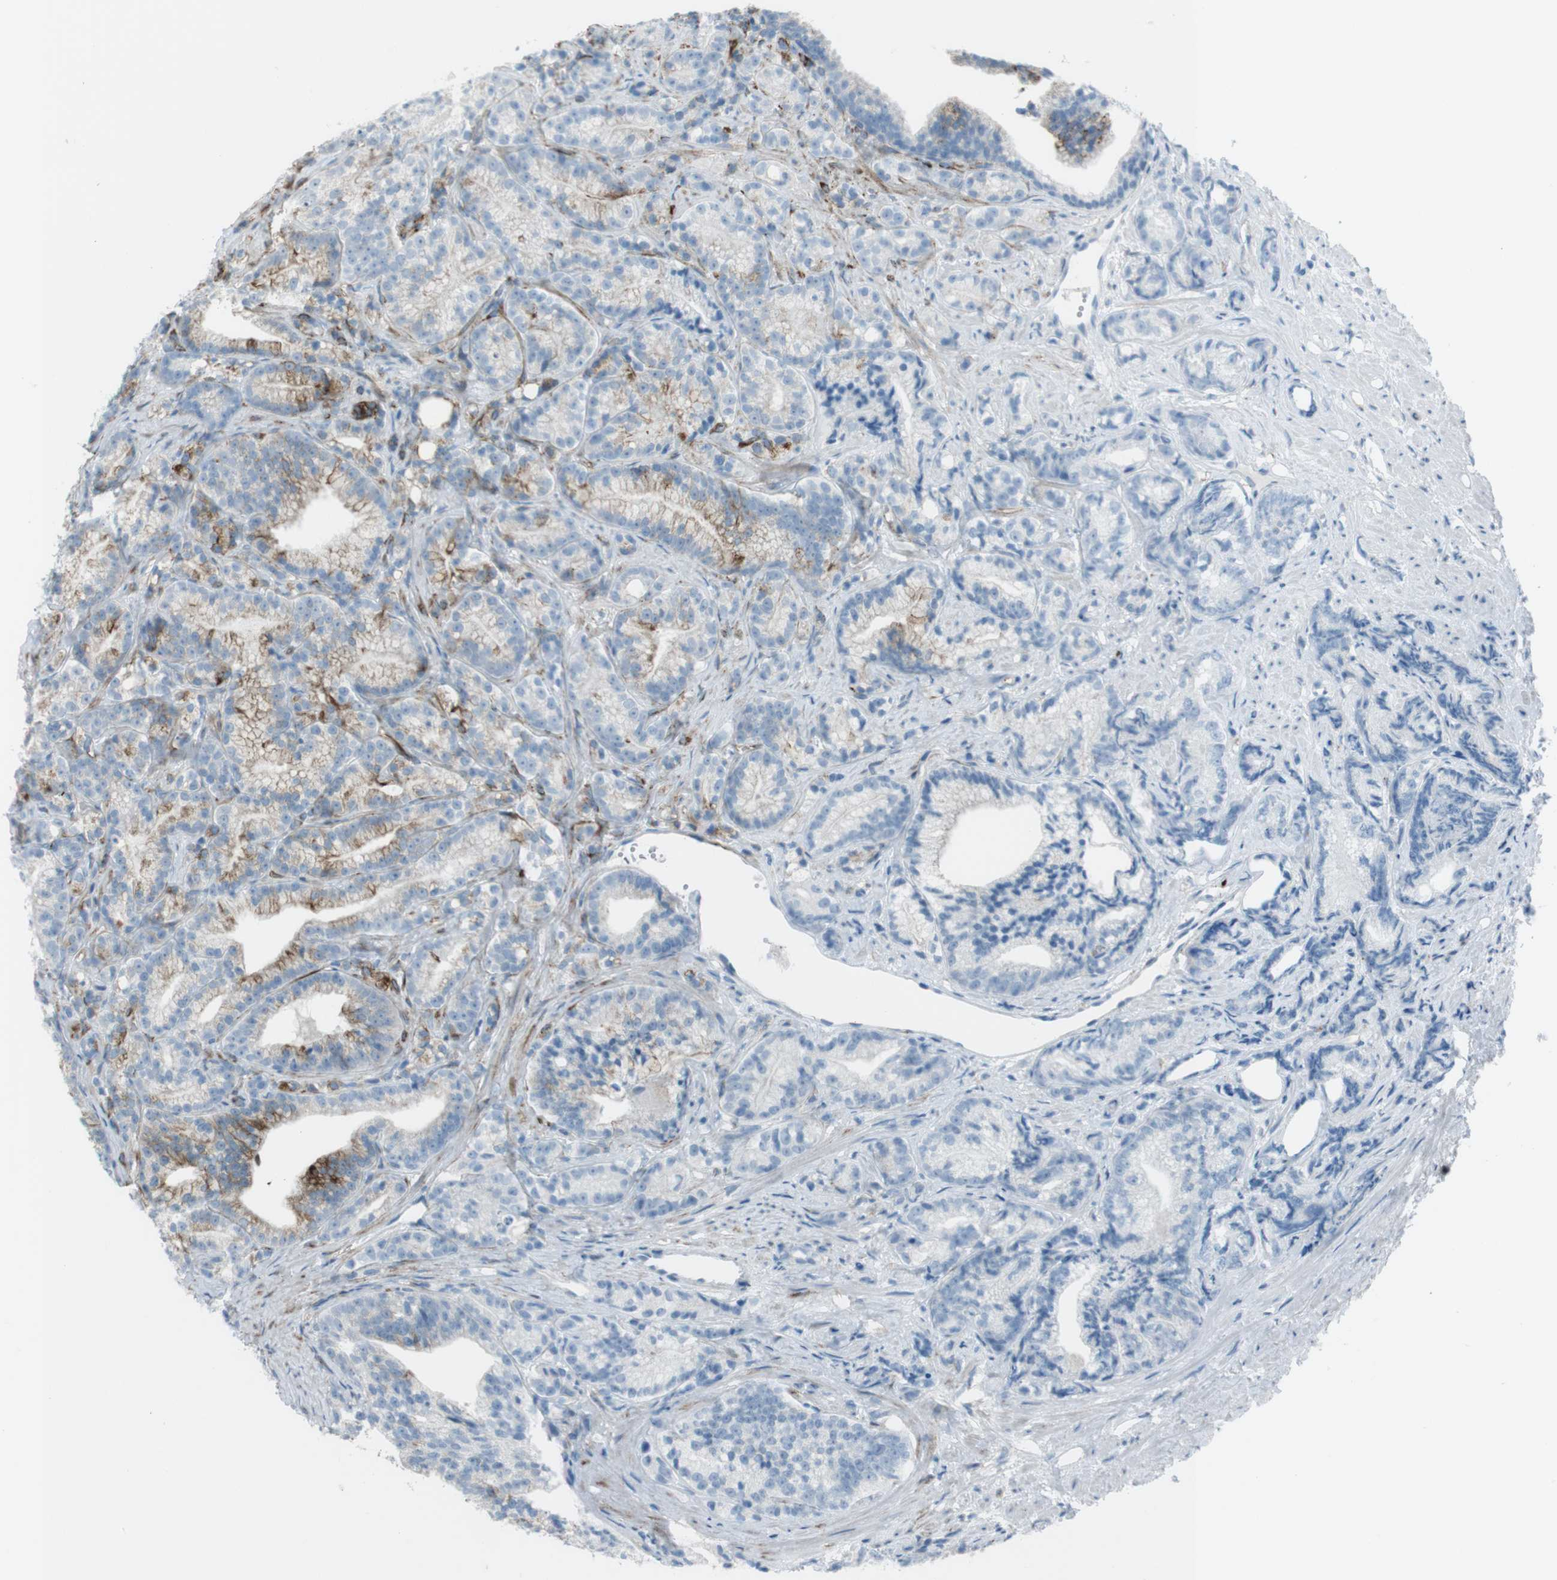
{"staining": {"intensity": "weak", "quantity": "<25%", "location": "cytoplasmic/membranous"}, "tissue": "prostate cancer", "cell_type": "Tumor cells", "image_type": "cancer", "snomed": [{"axis": "morphology", "description": "Adenocarcinoma, Low grade"}, {"axis": "topography", "description": "Prostate"}], "caption": "The image displays no staining of tumor cells in low-grade adenocarcinoma (prostate).", "gene": "TUBB2A", "patient": {"sex": "male", "age": 89}}